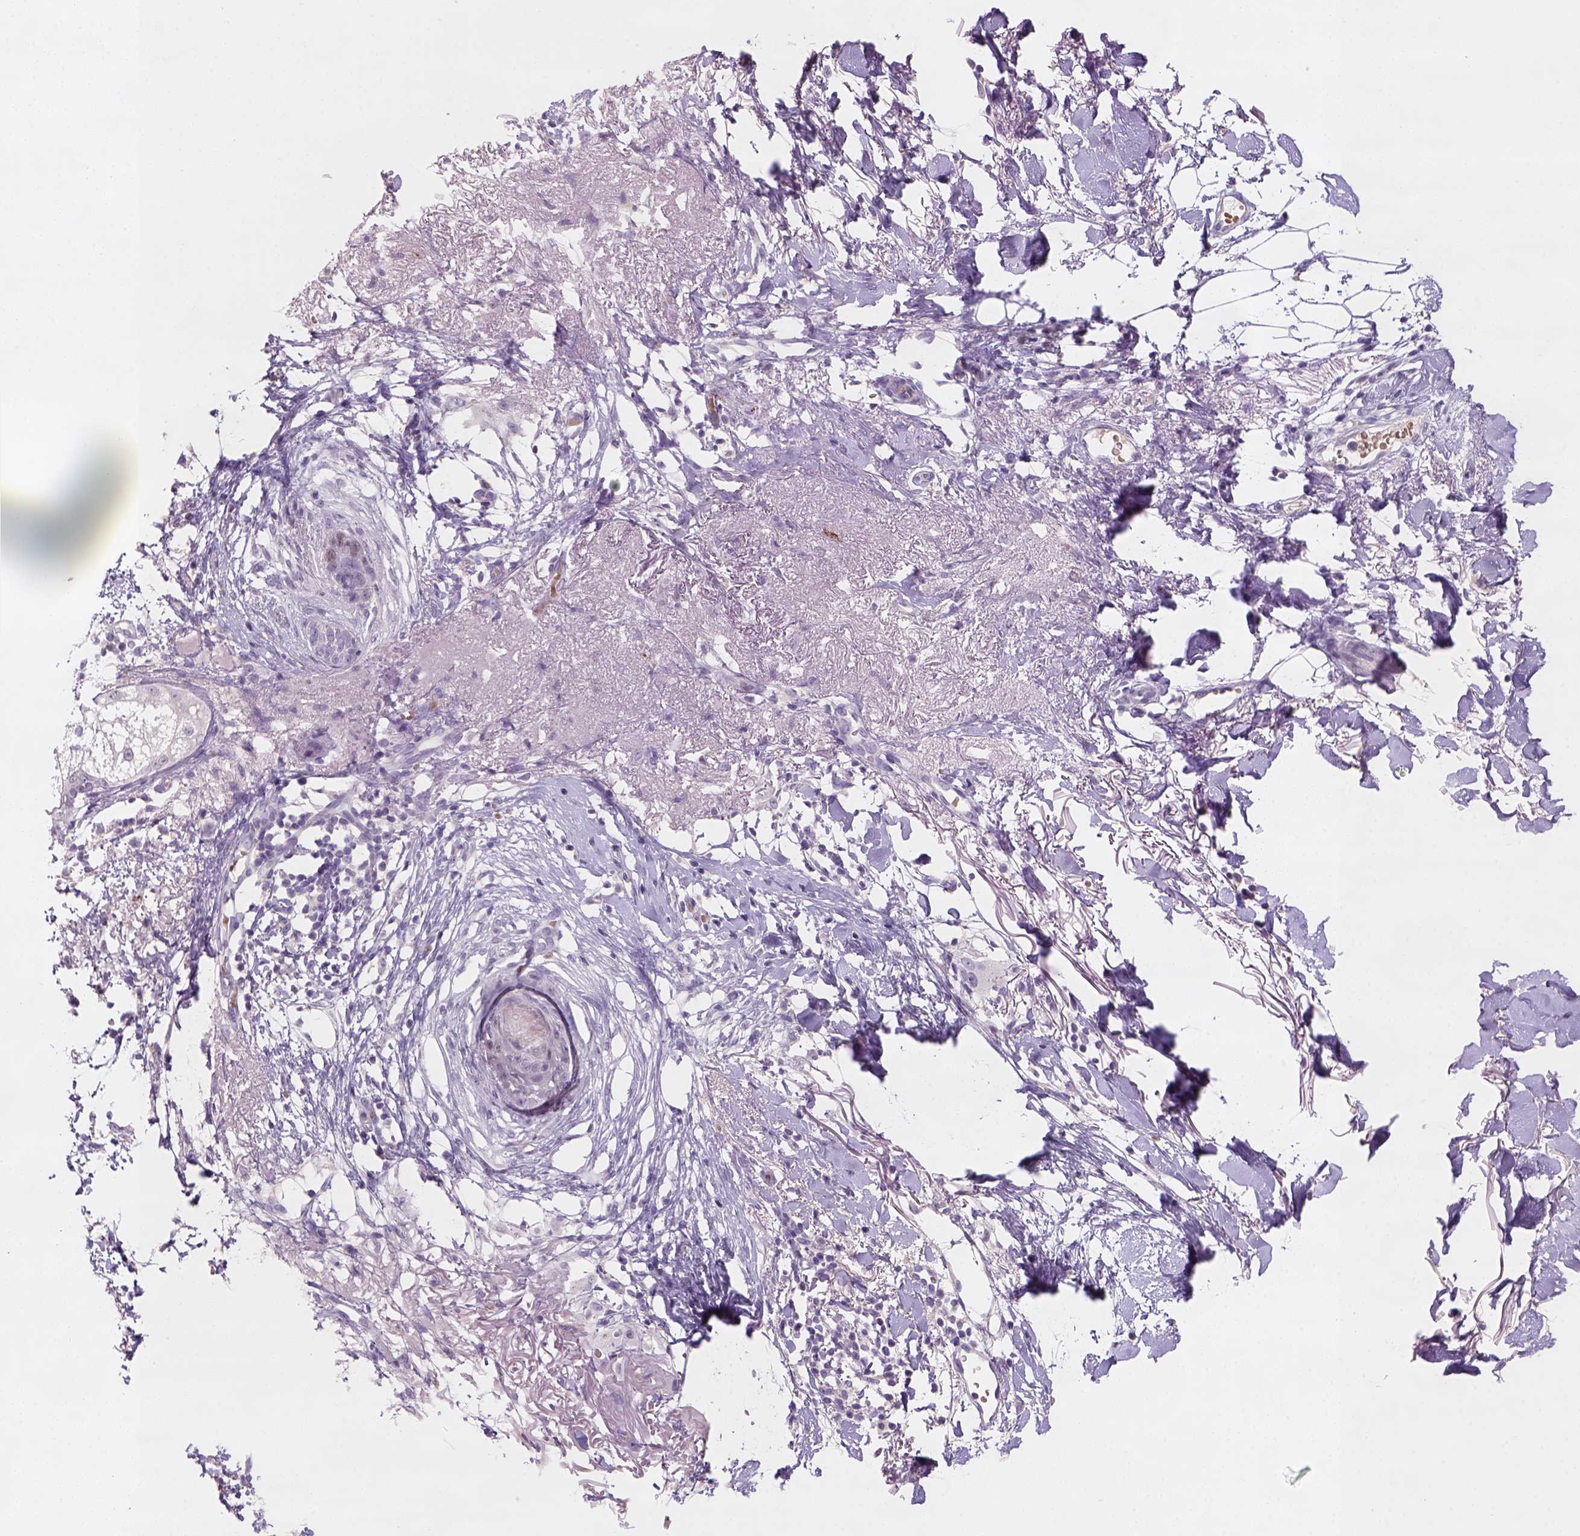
{"staining": {"intensity": "negative", "quantity": "none", "location": "none"}, "tissue": "skin cancer", "cell_type": "Tumor cells", "image_type": "cancer", "snomed": [{"axis": "morphology", "description": "Normal tissue, NOS"}, {"axis": "morphology", "description": "Basal cell carcinoma"}, {"axis": "topography", "description": "Skin"}], "caption": "Human skin cancer stained for a protein using immunohistochemistry reveals no positivity in tumor cells.", "gene": "ZMAT4", "patient": {"sex": "male", "age": 84}}